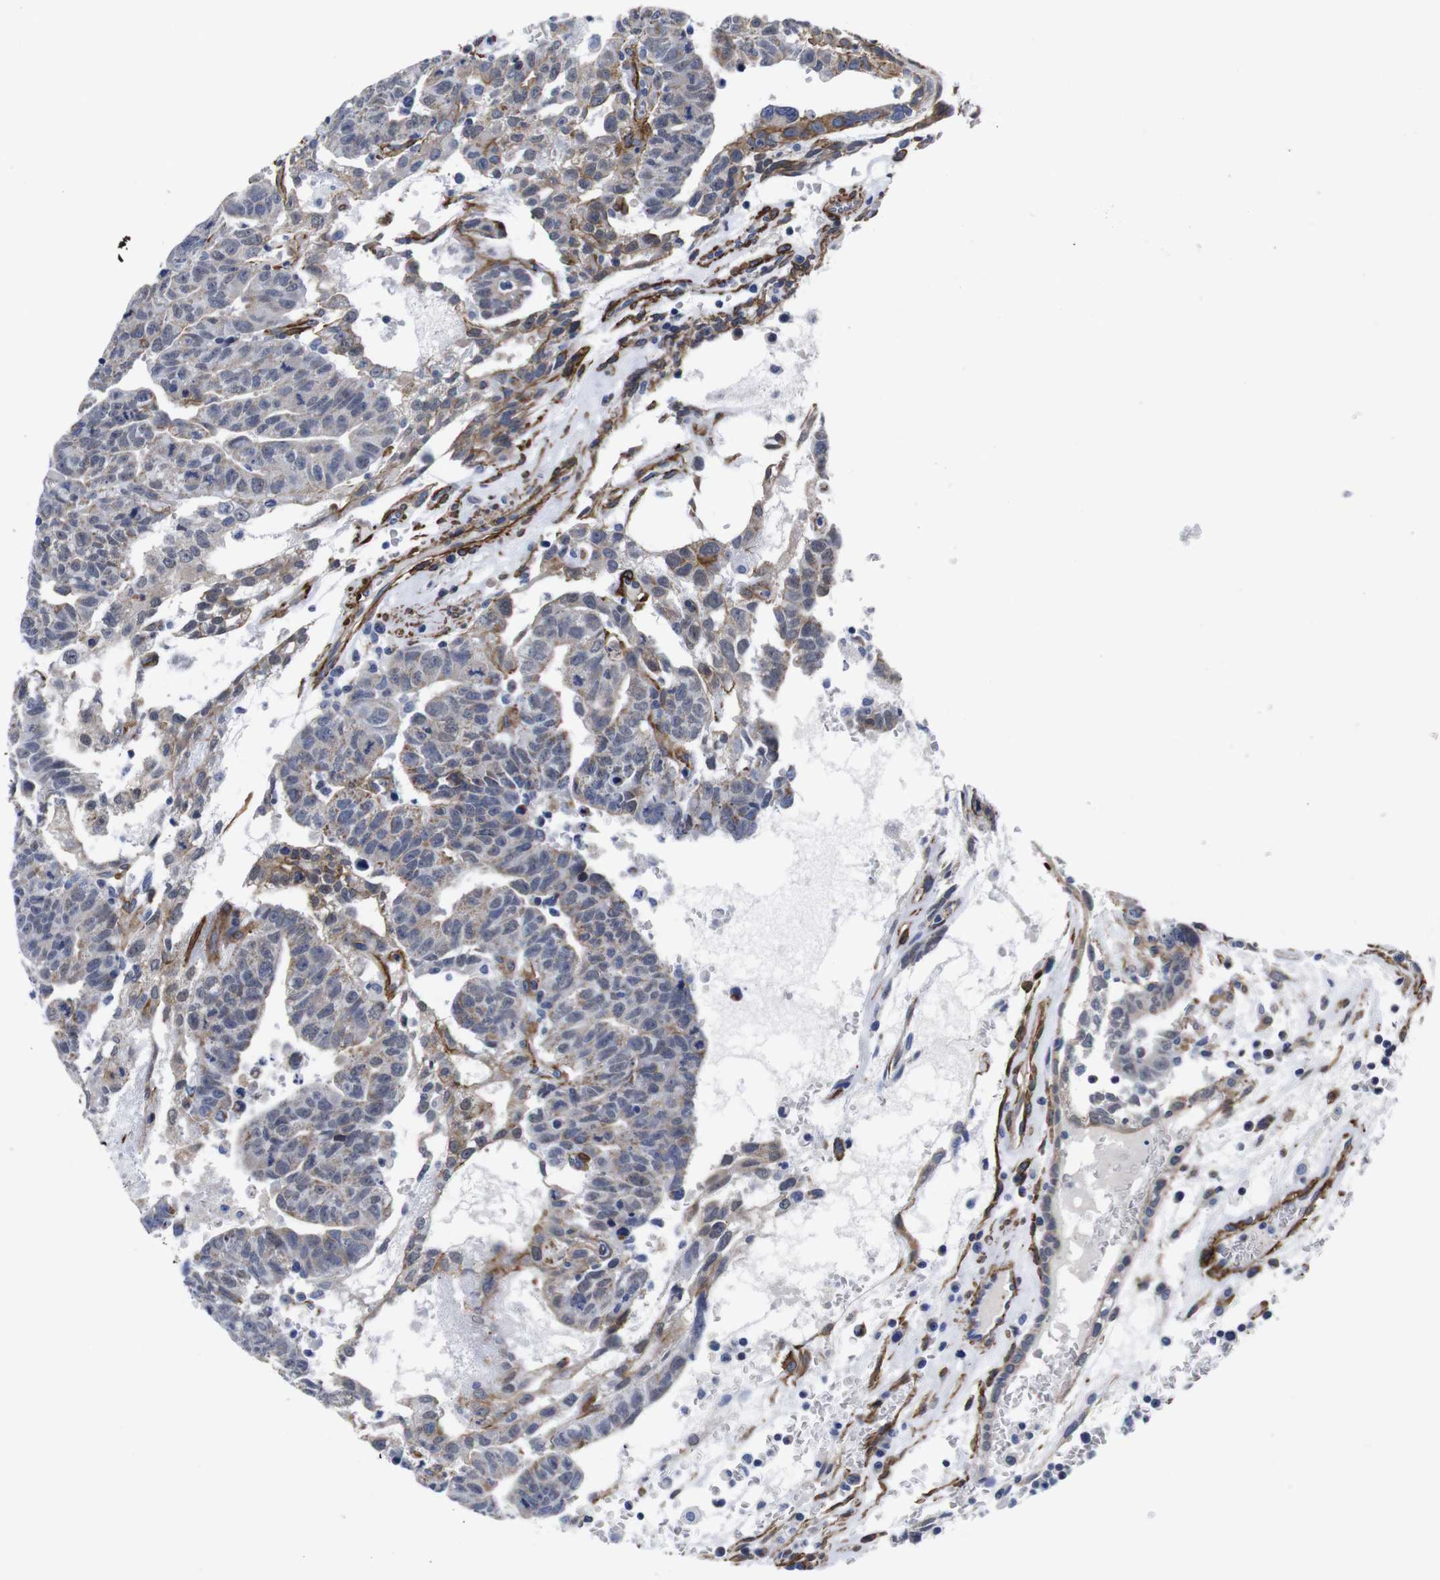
{"staining": {"intensity": "weak", "quantity": "<25%", "location": "cytoplasmic/membranous"}, "tissue": "testis cancer", "cell_type": "Tumor cells", "image_type": "cancer", "snomed": [{"axis": "morphology", "description": "Seminoma, NOS"}, {"axis": "morphology", "description": "Carcinoma, Embryonal, NOS"}, {"axis": "topography", "description": "Testis"}], "caption": "The histopathology image demonstrates no staining of tumor cells in testis cancer (seminoma).", "gene": "WNT10A", "patient": {"sex": "male", "age": 52}}